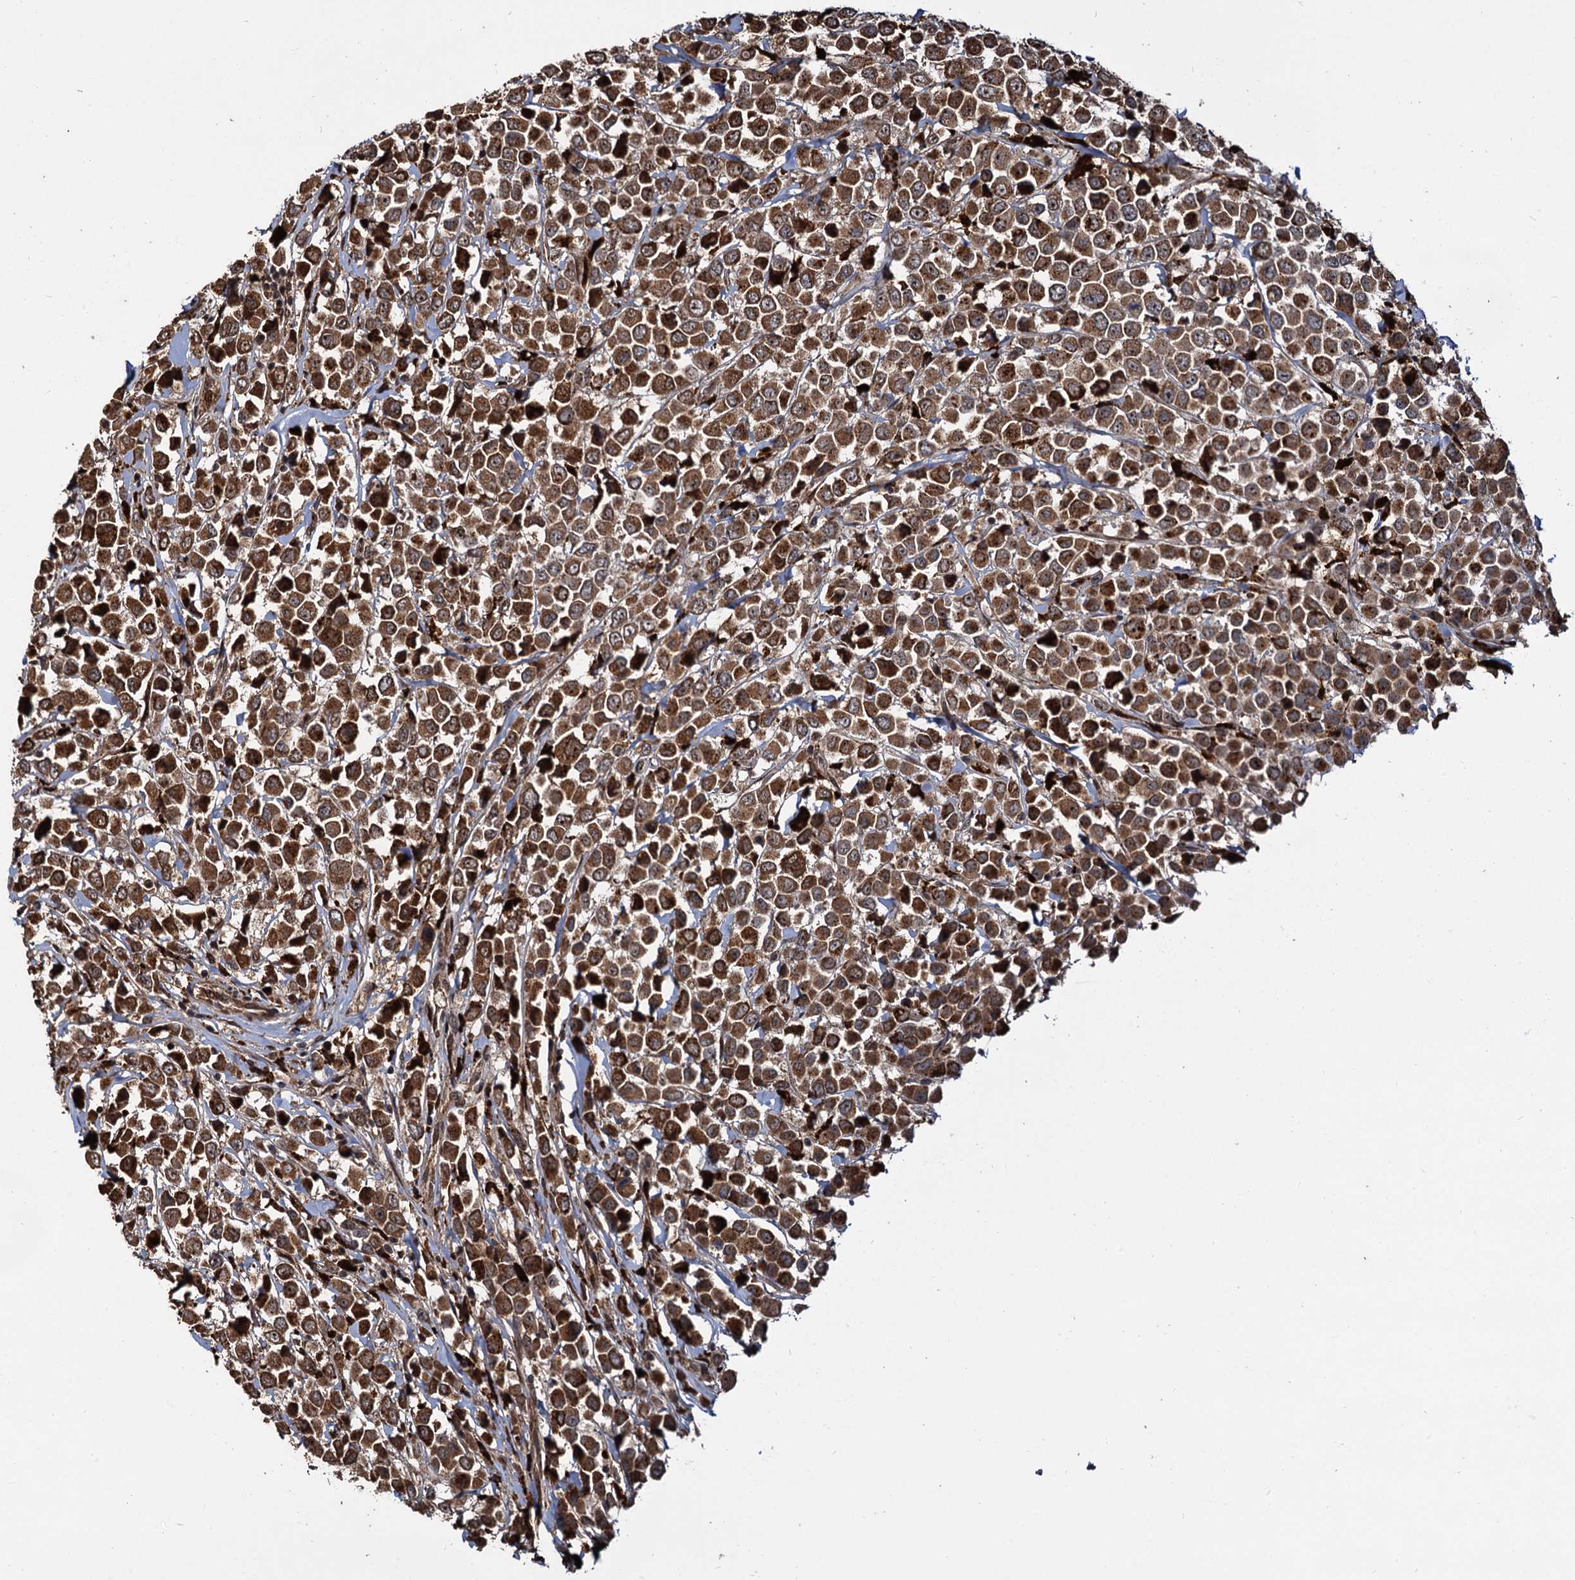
{"staining": {"intensity": "moderate", "quantity": ">75%", "location": "cytoplasmic/membranous"}, "tissue": "breast cancer", "cell_type": "Tumor cells", "image_type": "cancer", "snomed": [{"axis": "morphology", "description": "Duct carcinoma"}, {"axis": "topography", "description": "Breast"}], "caption": "The histopathology image shows immunohistochemical staining of breast cancer (invasive ductal carcinoma). There is moderate cytoplasmic/membranous positivity is appreciated in about >75% of tumor cells. (DAB IHC, brown staining for protein, blue staining for nuclei).", "gene": "CEP192", "patient": {"sex": "female", "age": 61}}